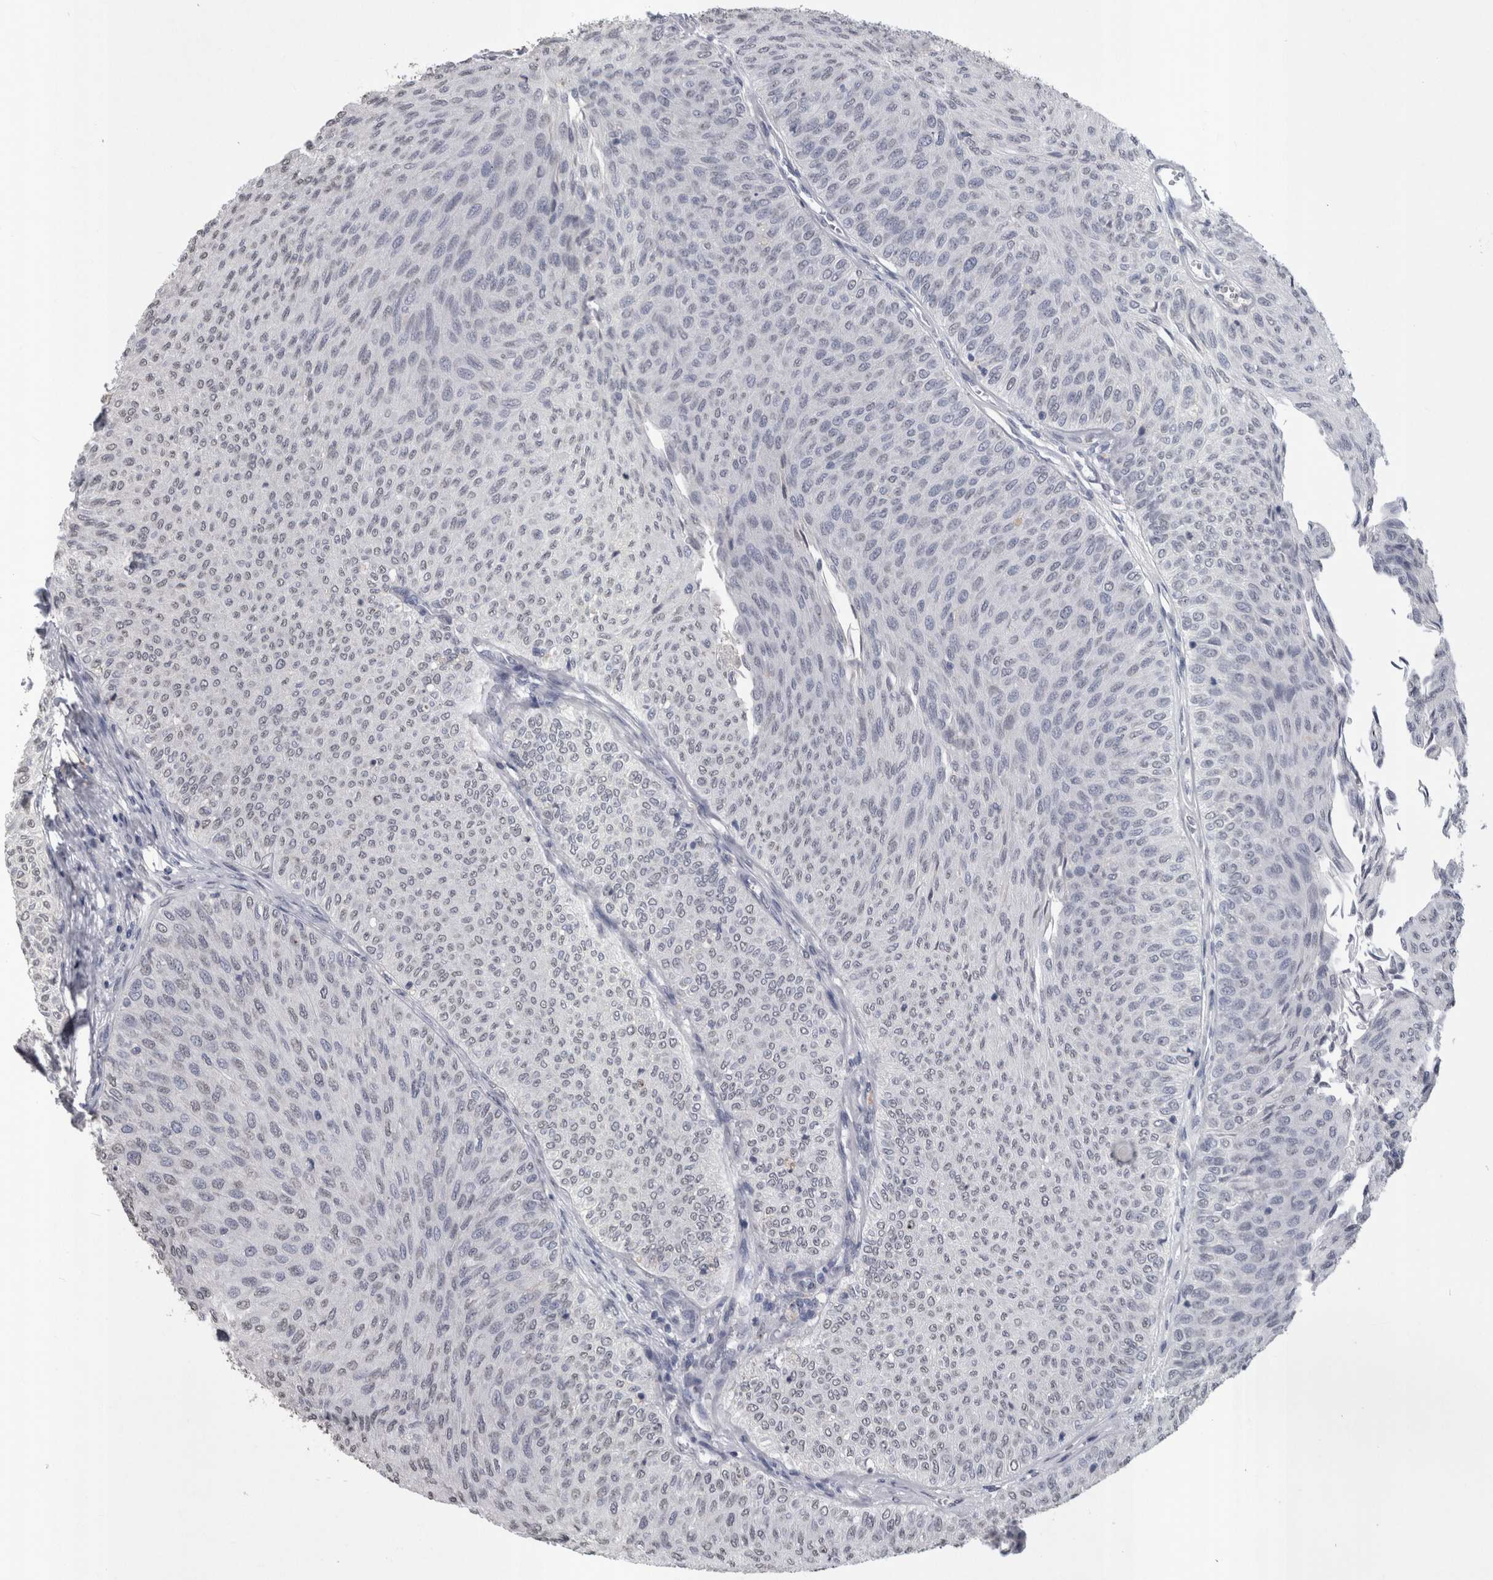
{"staining": {"intensity": "negative", "quantity": "none", "location": "none"}, "tissue": "urothelial cancer", "cell_type": "Tumor cells", "image_type": "cancer", "snomed": [{"axis": "morphology", "description": "Urothelial carcinoma, Low grade"}, {"axis": "topography", "description": "Urinary bladder"}], "caption": "Urothelial cancer was stained to show a protein in brown. There is no significant positivity in tumor cells.", "gene": "PAX5", "patient": {"sex": "male", "age": 78}}